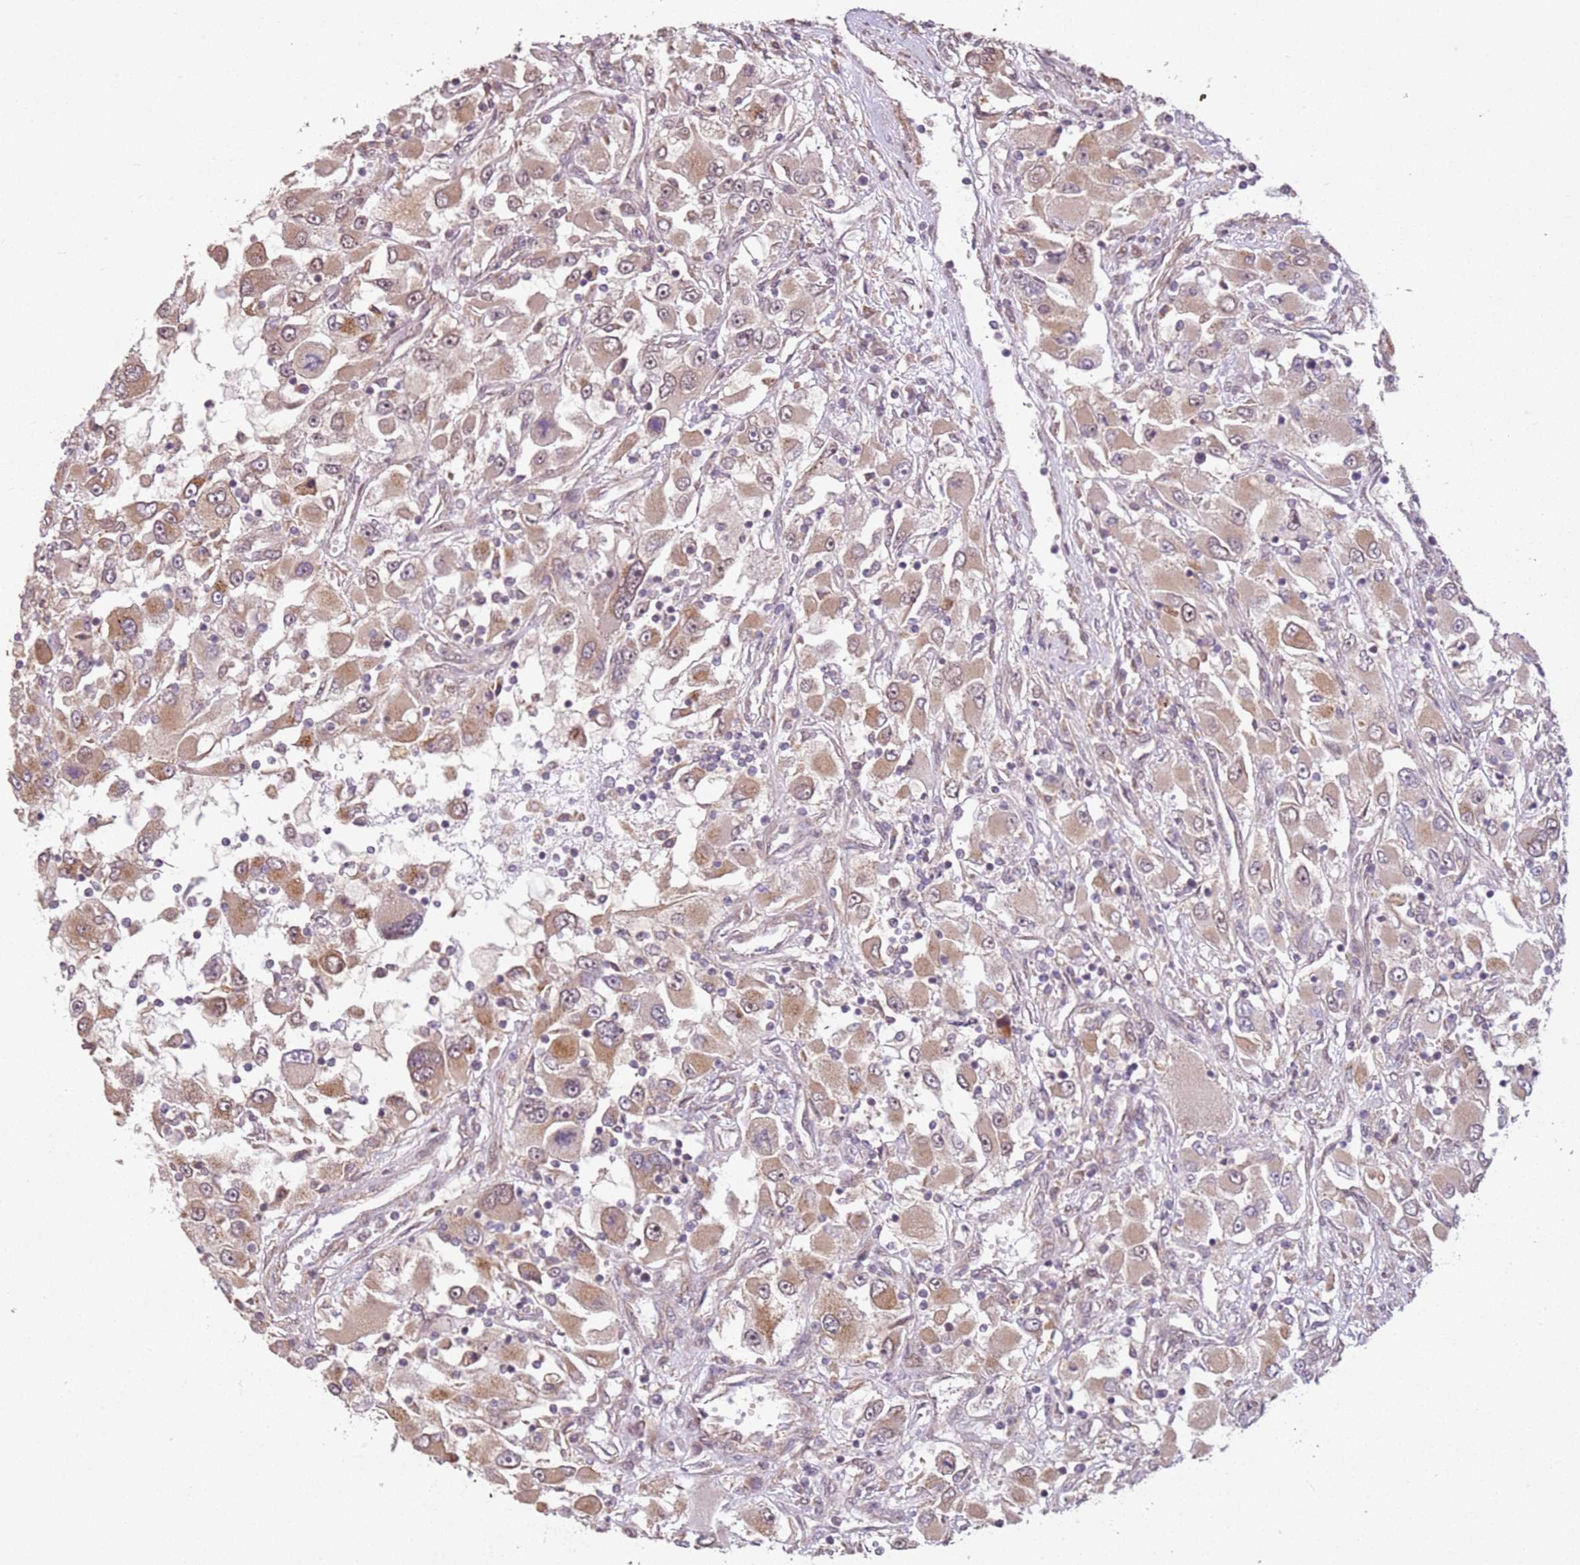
{"staining": {"intensity": "moderate", "quantity": ">75%", "location": "cytoplasmic/membranous,nuclear"}, "tissue": "renal cancer", "cell_type": "Tumor cells", "image_type": "cancer", "snomed": [{"axis": "morphology", "description": "Adenocarcinoma, NOS"}, {"axis": "topography", "description": "Kidney"}], "caption": "DAB immunohistochemical staining of adenocarcinoma (renal) demonstrates moderate cytoplasmic/membranous and nuclear protein staining in approximately >75% of tumor cells.", "gene": "CHURC1", "patient": {"sex": "female", "age": 52}}